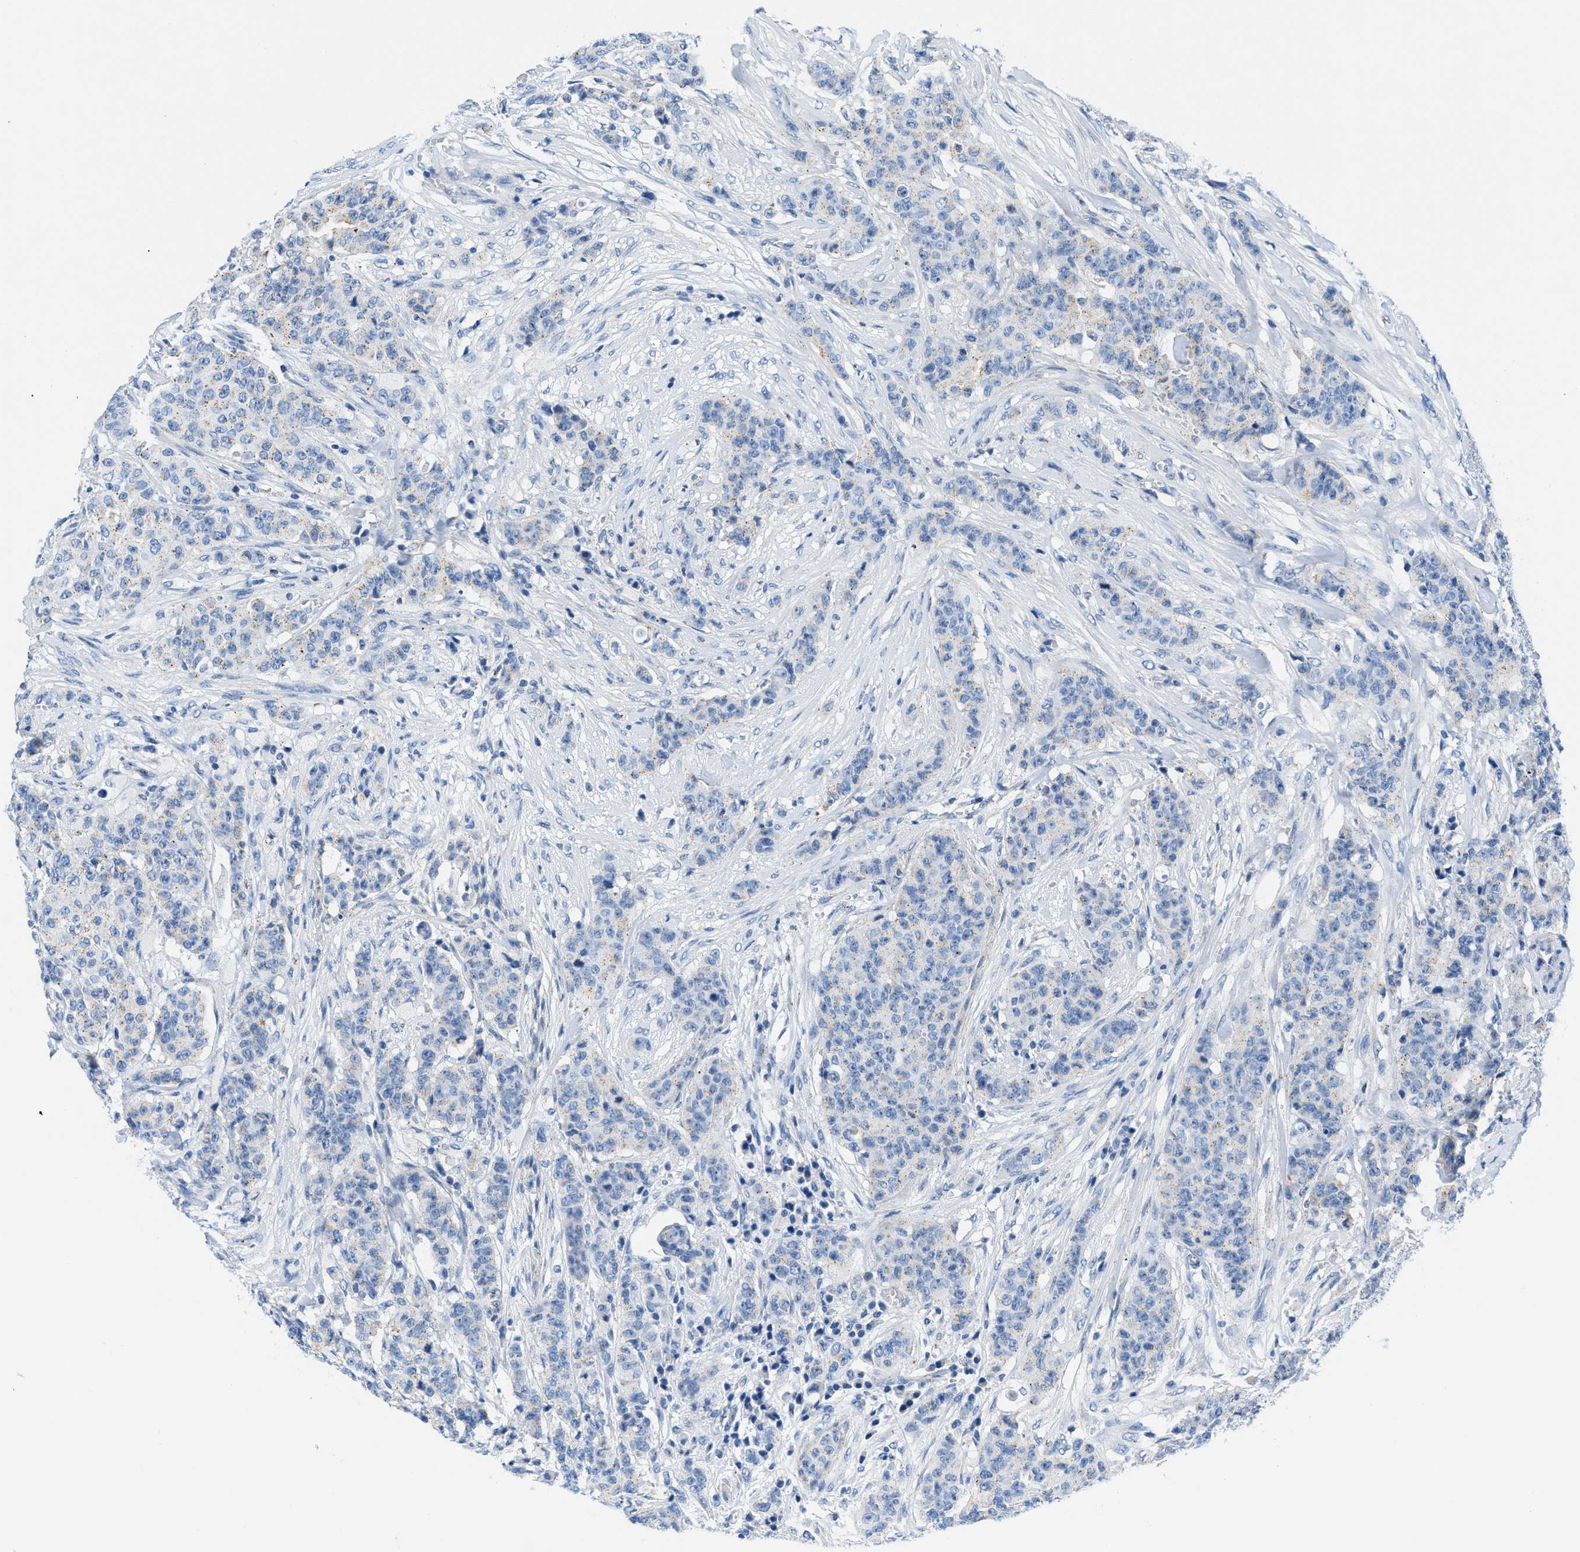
{"staining": {"intensity": "weak", "quantity": "<25%", "location": "cytoplasmic/membranous"}, "tissue": "breast cancer", "cell_type": "Tumor cells", "image_type": "cancer", "snomed": [{"axis": "morphology", "description": "Normal tissue, NOS"}, {"axis": "morphology", "description": "Duct carcinoma"}, {"axis": "topography", "description": "Breast"}], "caption": "DAB immunohistochemical staining of breast cancer demonstrates no significant staining in tumor cells.", "gene": "FDCSP", "patient": {"sex": "female", "age": 40}}